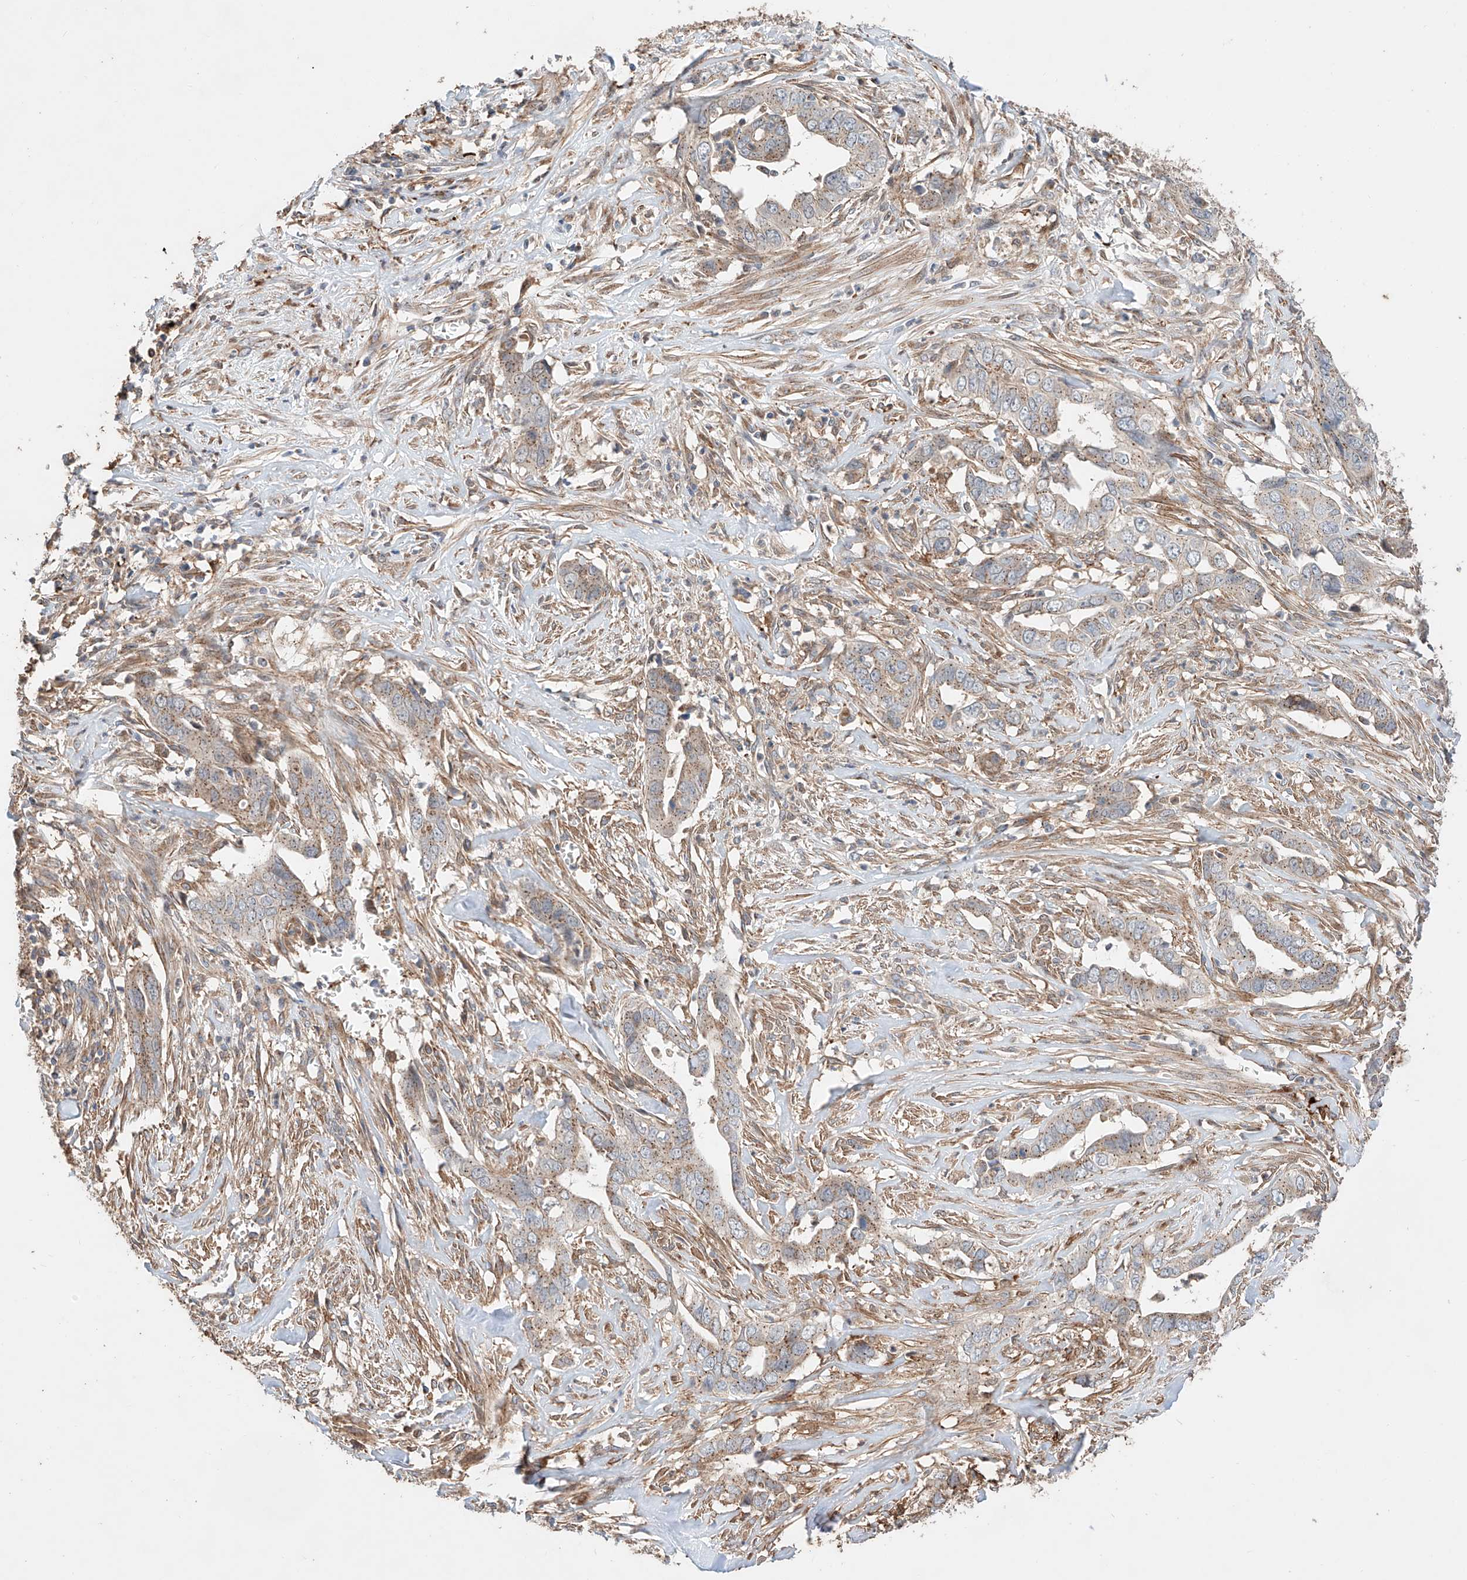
{"staining": {"intensity": "weak", "quantity": ">75%", "location": "cytoplasmic/membranous"}, "tissue": "liver cancer", "cell_type": "Tumor cells", "image_type": "cancer", "snomed": [{"axis": "morphology", "description": "Cholangiocarcinoma"}, {"axis": "topography", "description": "Liver"}], "caption": "Immunohistochemistry (IHC) of human cholangiocarcinoma (liver) demonstrates low levels of weak cytoplasmic/membranous expression in about >75% of tumor cells.", "gene": "MOSPD1", "patient": {"sex": "female", "age": 79}}